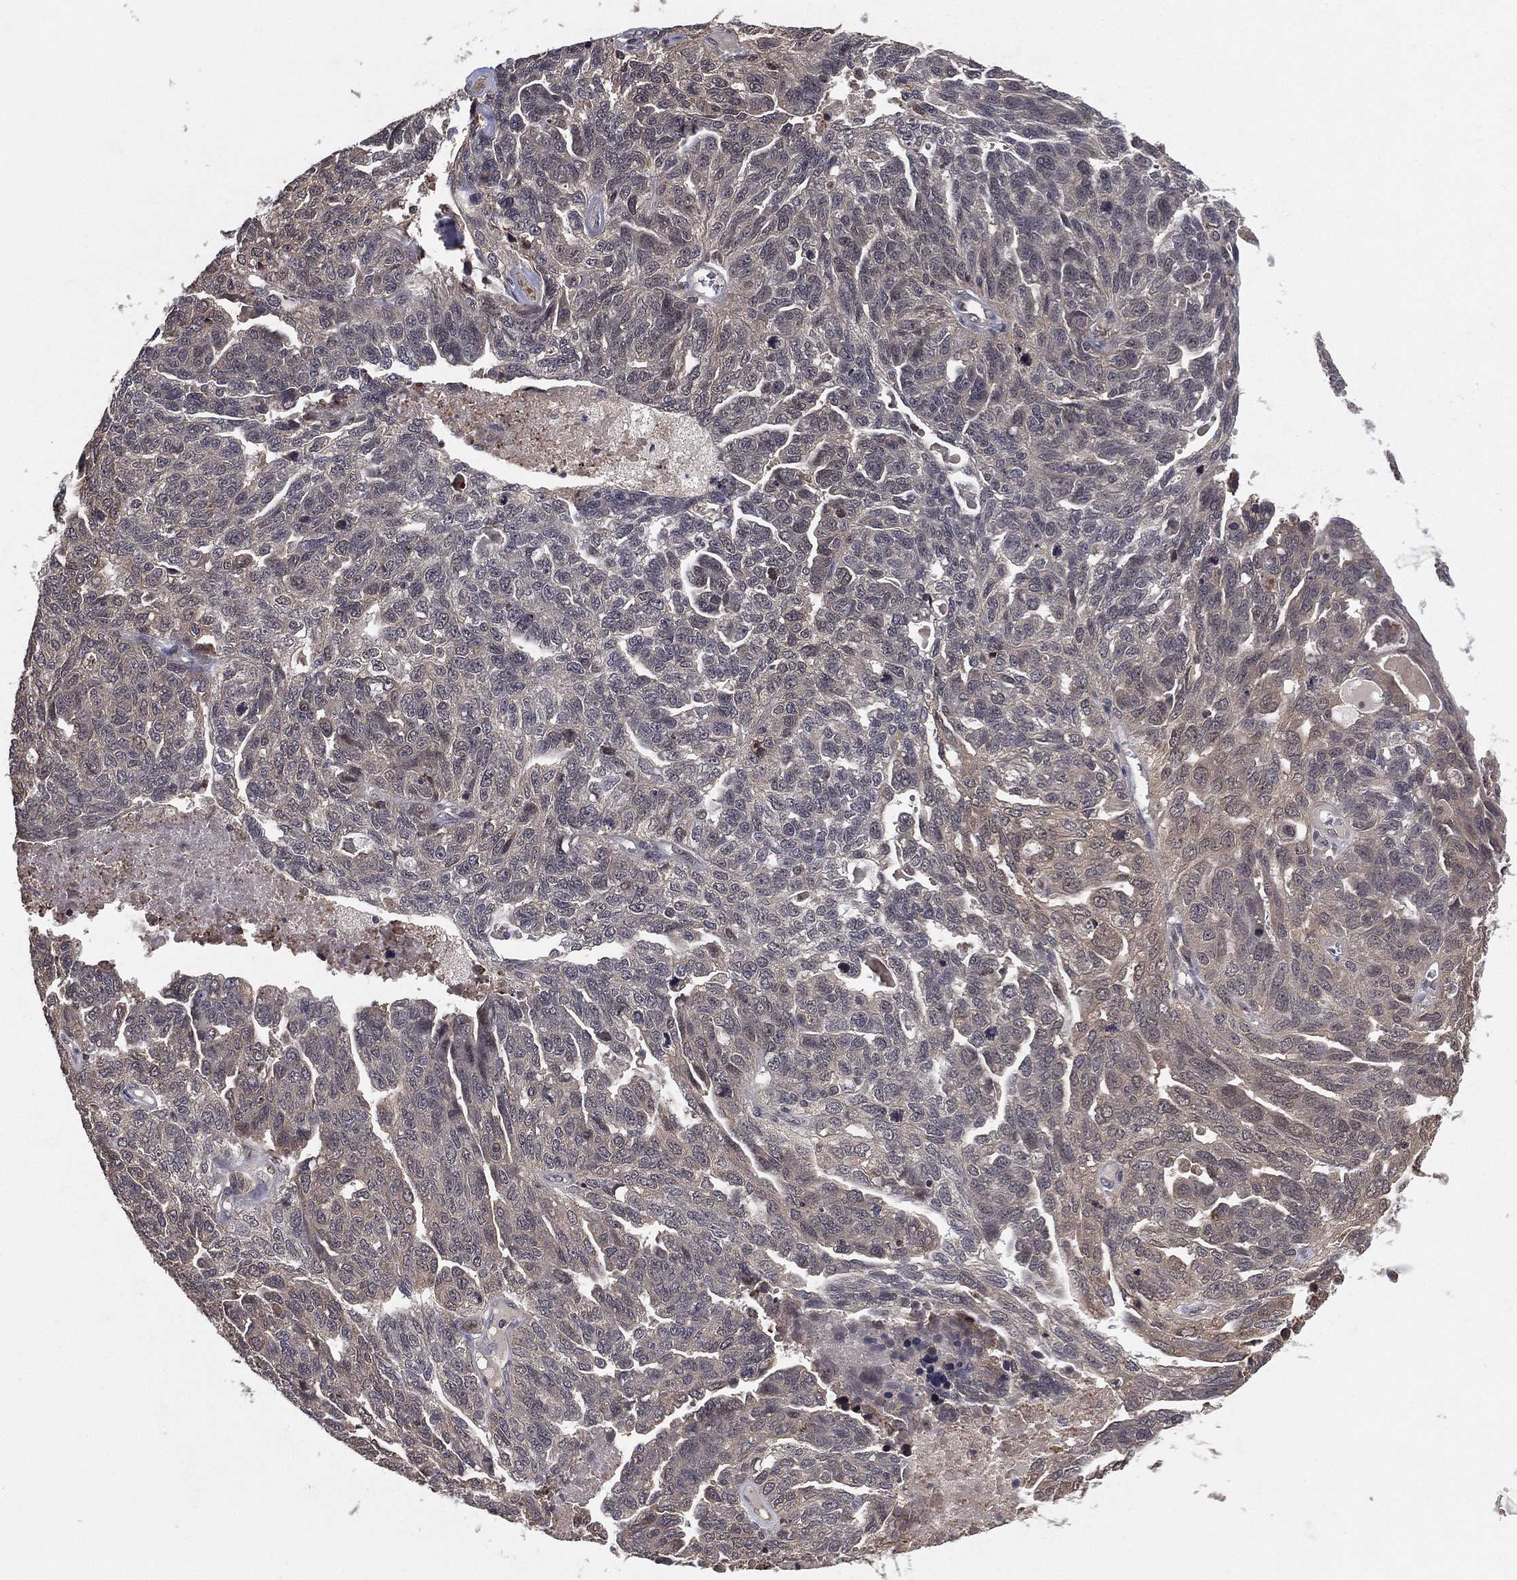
{"staining": {"intensity": "negative", "quantity": "none", "location": "none"}, "tissue": "ovarian cancer", "cell_type": "Tumor cells", "image_type": "cancer", "snomed": [{"axis": "morphology", "description": "Cystadenocarcinoma, serous, NOS"}, {"axis": "topography", "description": "Ovary"}], "caption": "The image shows no staining of tumor cells in serous cystadenocarcinoma (ovarian).", "gene": "ATG4B", "patient": {"sex": "female", "age": 71}}